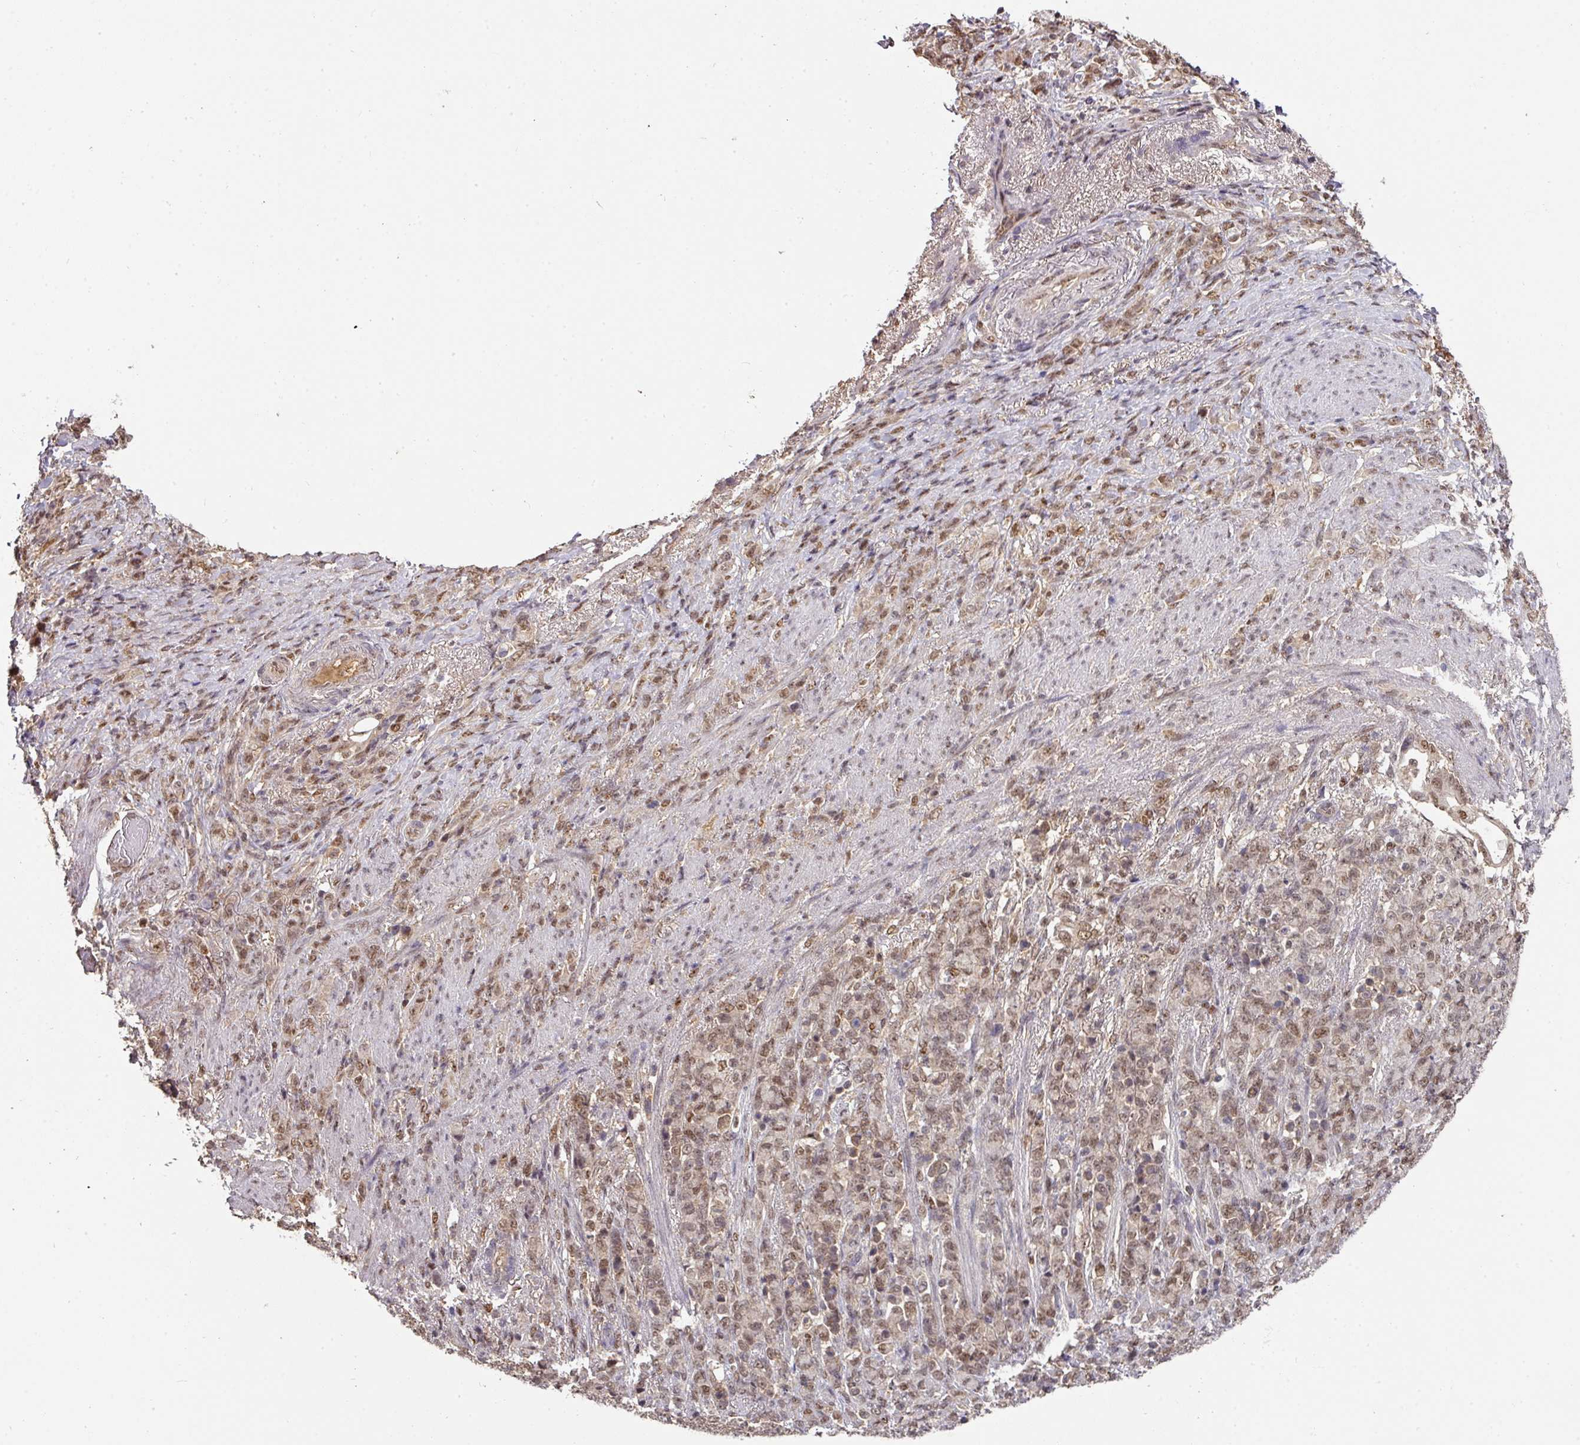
{"staining": {"intensity": "moderate", "quantity": ">75%", "location": "nuclear"}, "tissue": "stomach cancer", "cell_type": "Tumor cells", "image_type": "cancer", "snomed": [{"axis": "morphology", "description": "Adenocarcinoma, NOS"}, {"axis": "topography", "description": "Stomach"}], "caption": "An image of stomach cancer stained for a protein reveals moderate nuclear brown staining in tumor cells. The staining was performed using DAB (3,3'-diaminobenzidine) to visualize the protein expression in brown, while the nuclei were stained in blue with hematoxylin (Magnification: 20x).", "gene": "RANBP9", "patient": {"sex": "female", "age": 79}}